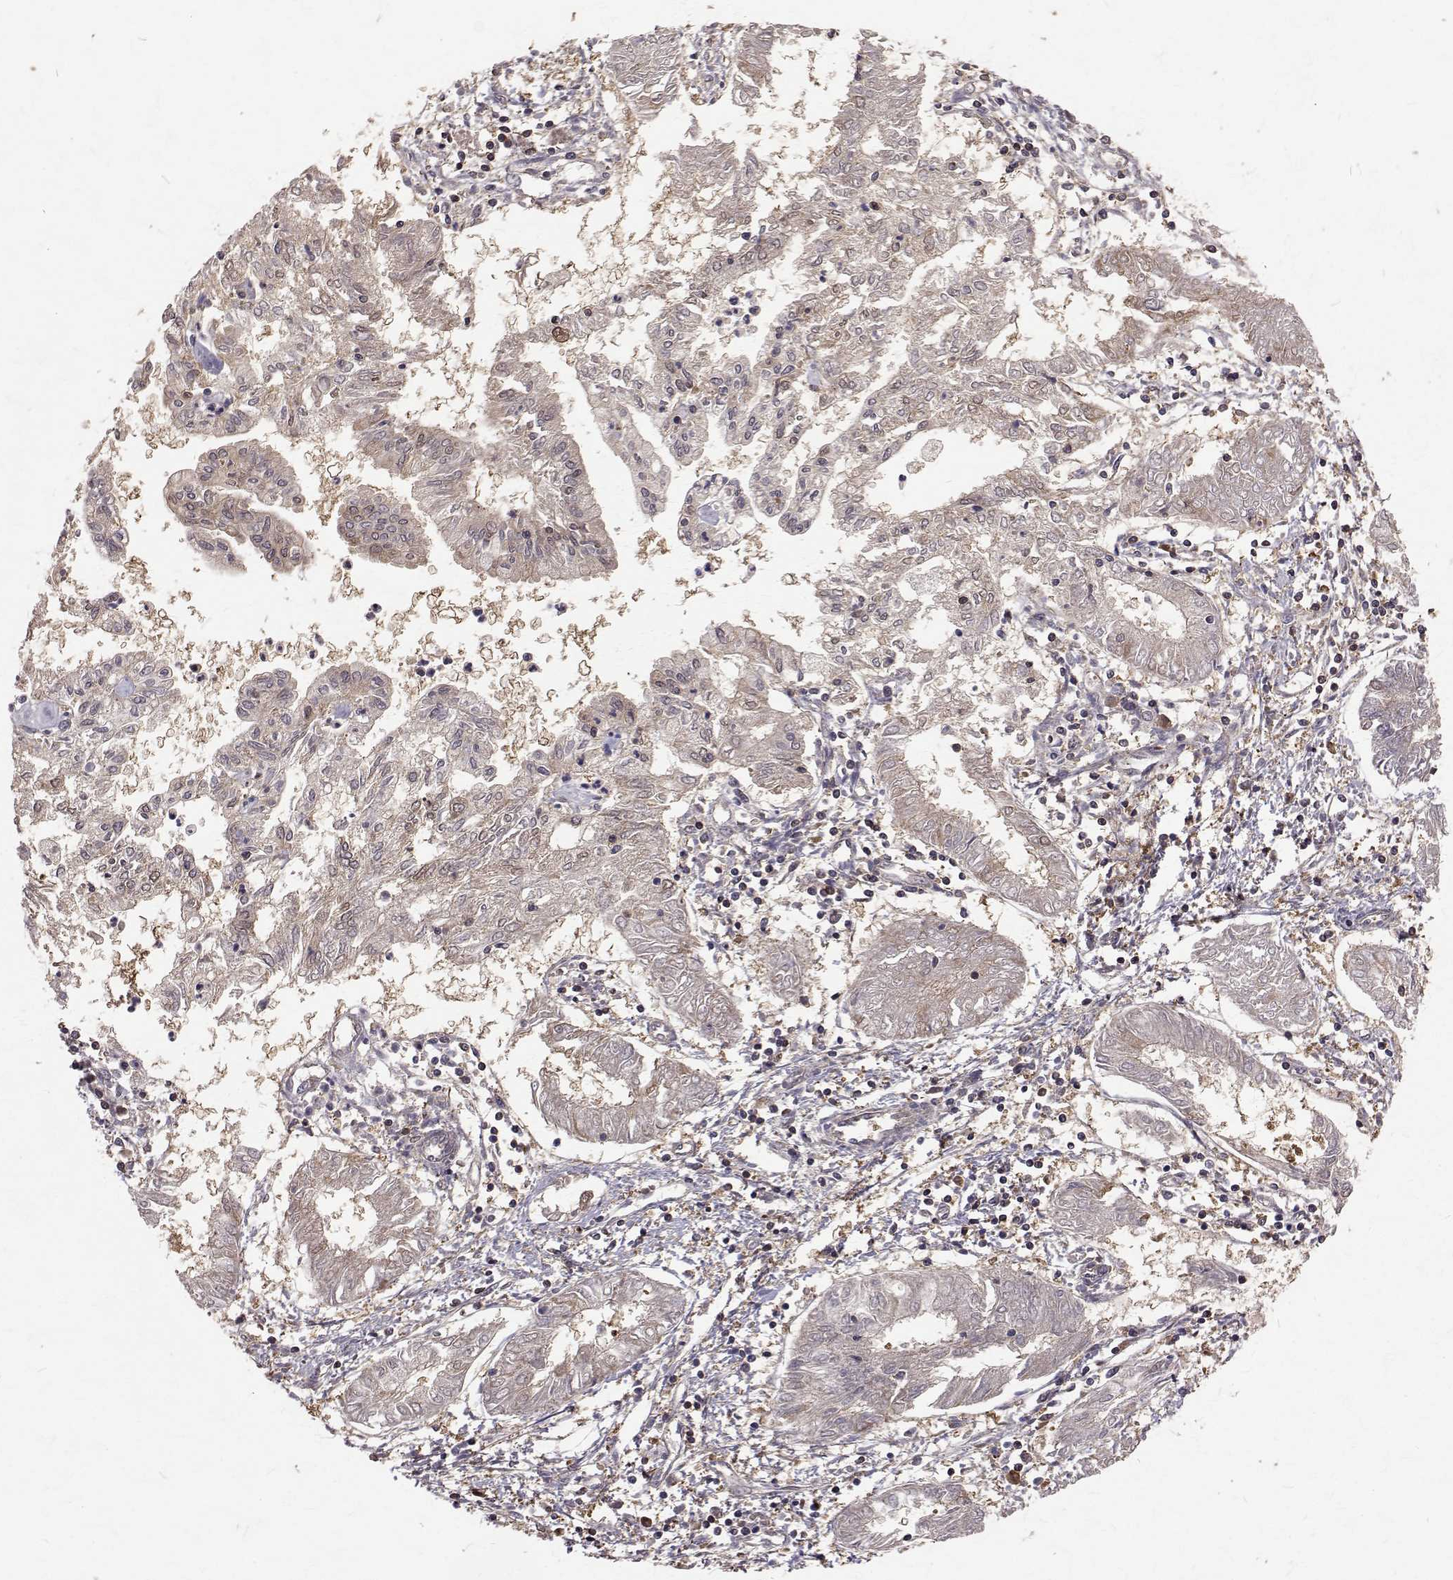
{"staining": {"intensity": "weak", "quantity": "<25%", "location": "cytoplasmic/membranous"}, "tissue": "endometrial cancer", "cell_type": "Tumor cells", "image_type": "cancer", "snomed": [{"axis": "morphology", "description": "Adenocarcinoma, NOS"}, {"axis": "topography", "description": "Endometrium"}], "caption": "Immunohistochemistry (IHC) of endometrial adenocarcinoma exhibits no expression in tumor cells.", "gene": "NIF3L1", "patient": {"sex": "female", "age": 68}}